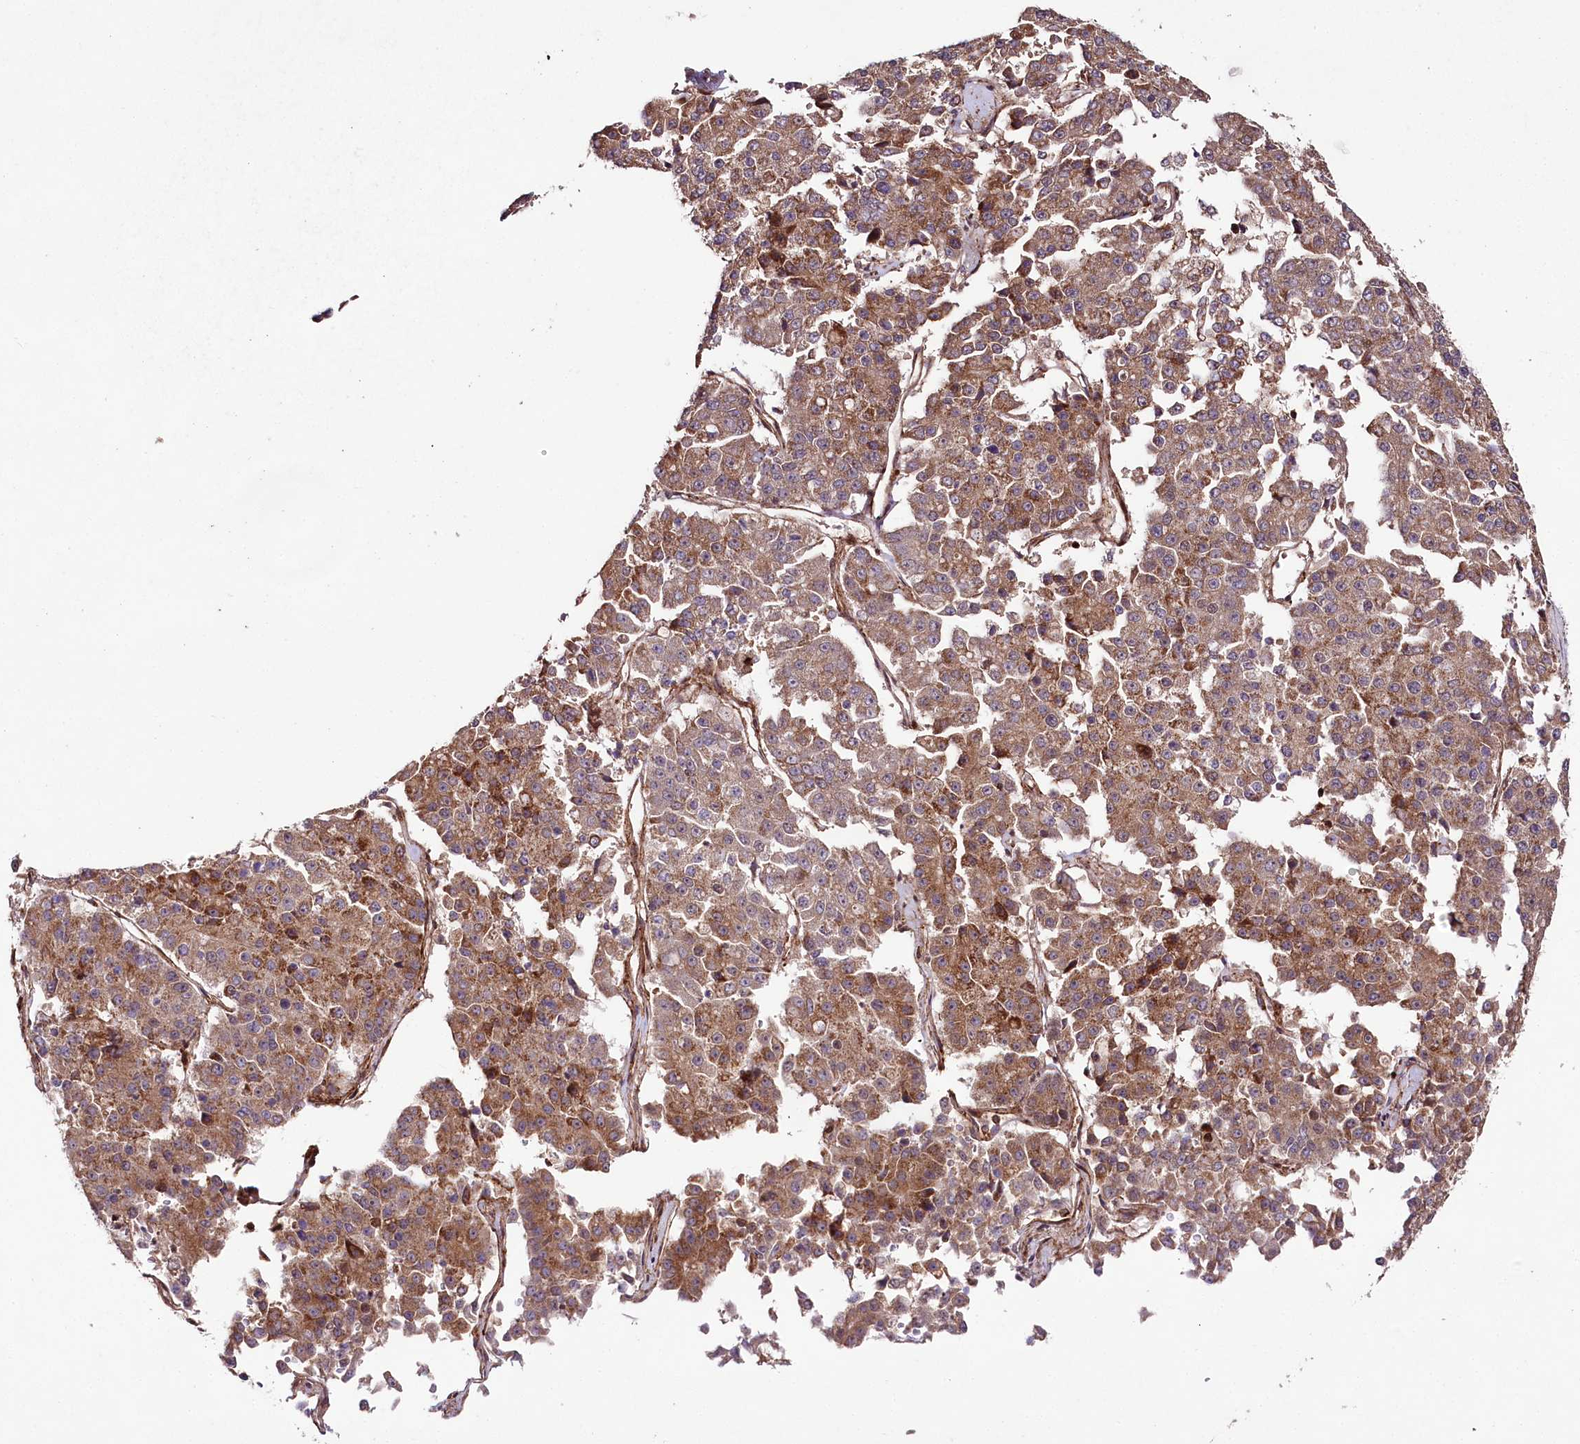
{"staining": {"intensity": "moderate", "quantity": "25%-75%", "location": "cytoplasmic/membranous"}, "tissue": "pancreatic cancer", "cell_type": "Tumor cells", "image_type": "cancer", "snomed": [{"axis": "morphology", "description": "Adenocarcinoma, NOS"}, {"axis": "topography", "description": "Pancreas"}], "caption": "This image exhibits immunohistochemistry (IHC) staining of adenocarcinoma (pancreatic), with medium moderate cytoplasmic/membranous positivity in approximately 25%-75% of tumor cells.", "gene": "PHLDB1", "patient": {"sex": "male", "age": 50}}